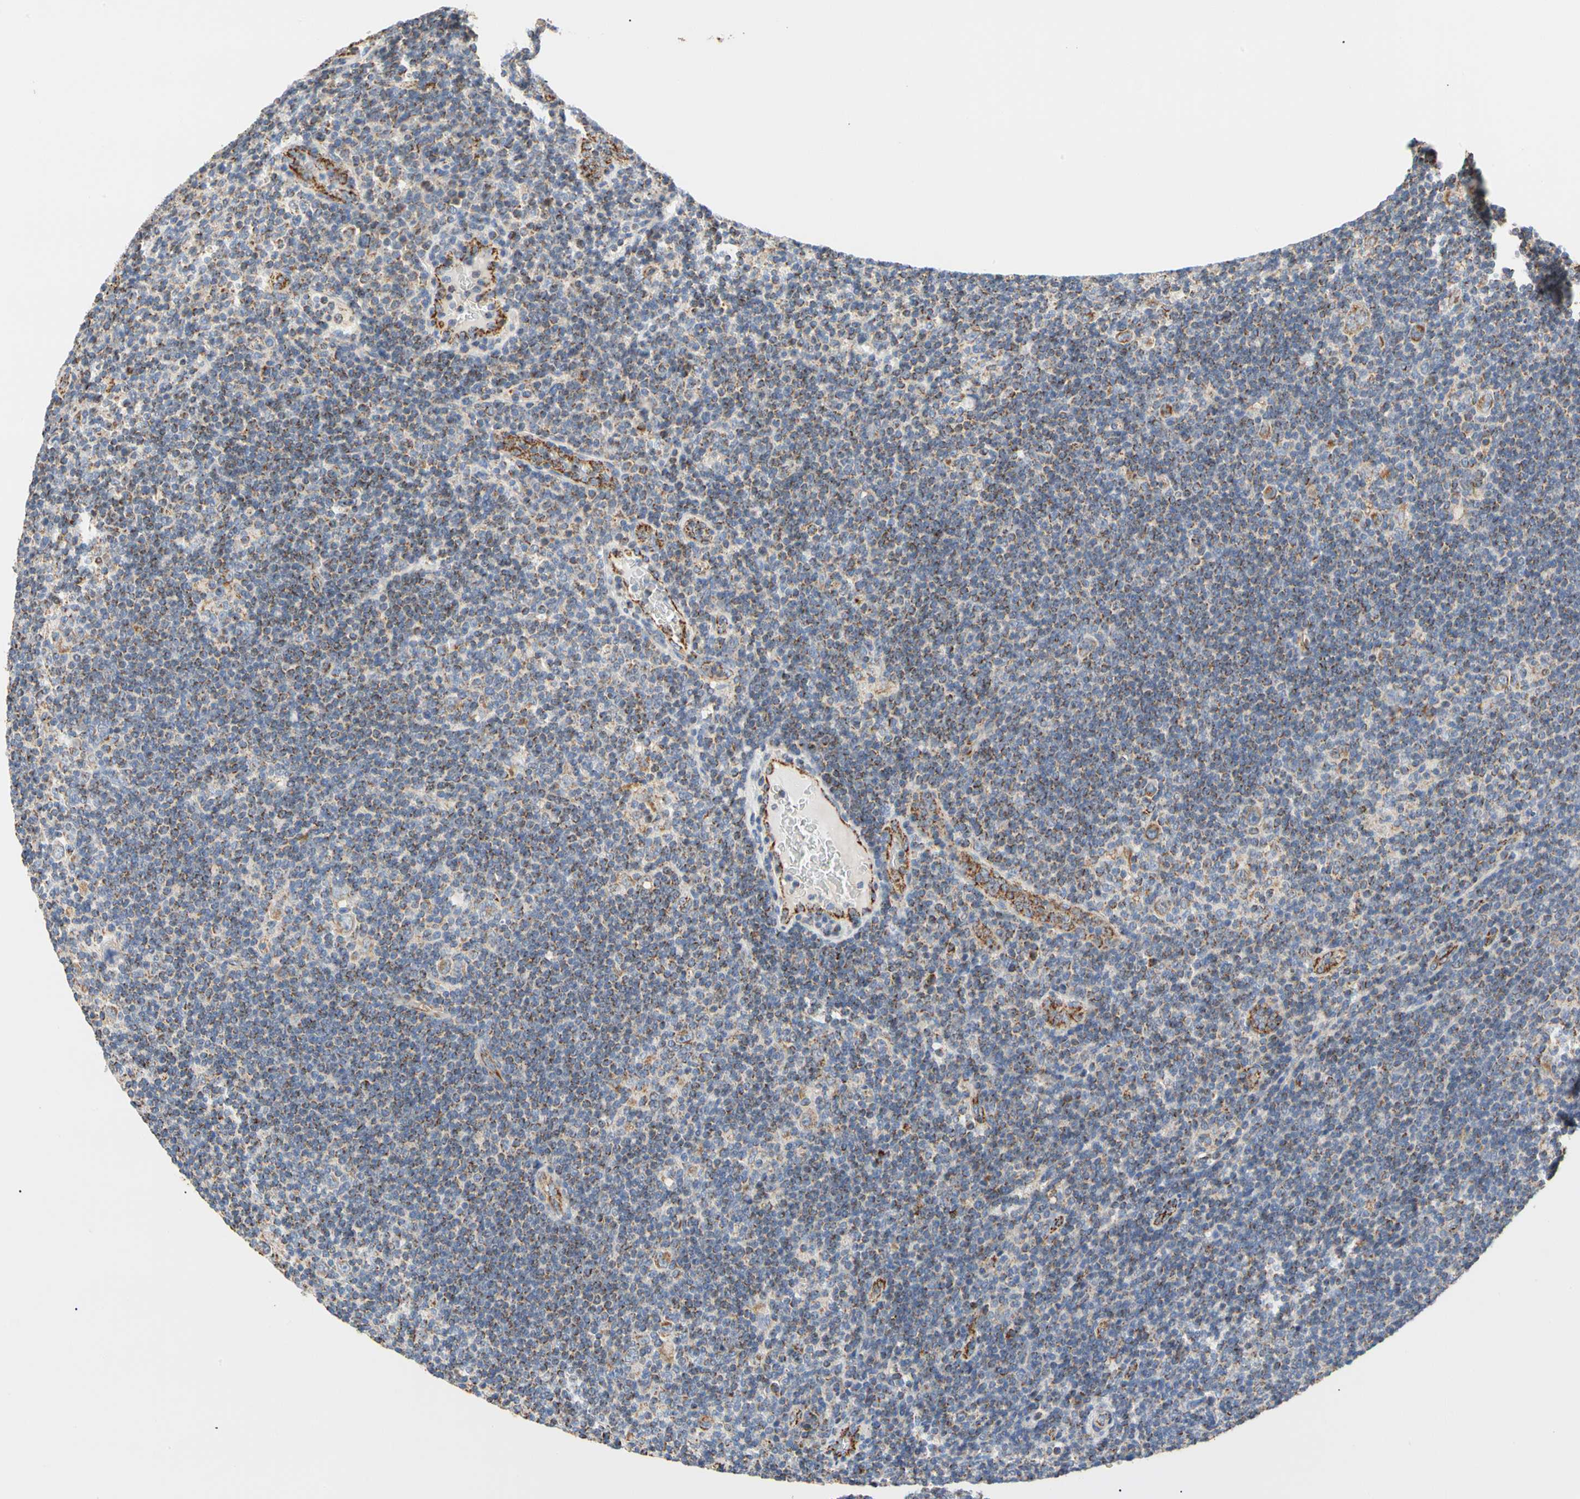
{"staining": {"intensity": "moderate", "quantity": ">75%", "location": "cytoplasmic/membranous"}, "tissue": "lymphoma", "cell_type": "Tumor cells", "image_type": "cancer", "snomed": [{"axis": "morphology", "description": "Hodgkin's disease, NOS"}, {"axis": "topography", "description": "Lymph node"}], "caption": "The histopathology image shows staining of Hodgkin's disease, revealing moderate cytoplasmic/membranous protein positivity (brown color) within tumor cells.", "gene": "ACAT1", "patient": {"sex": "female", "age": 57}}